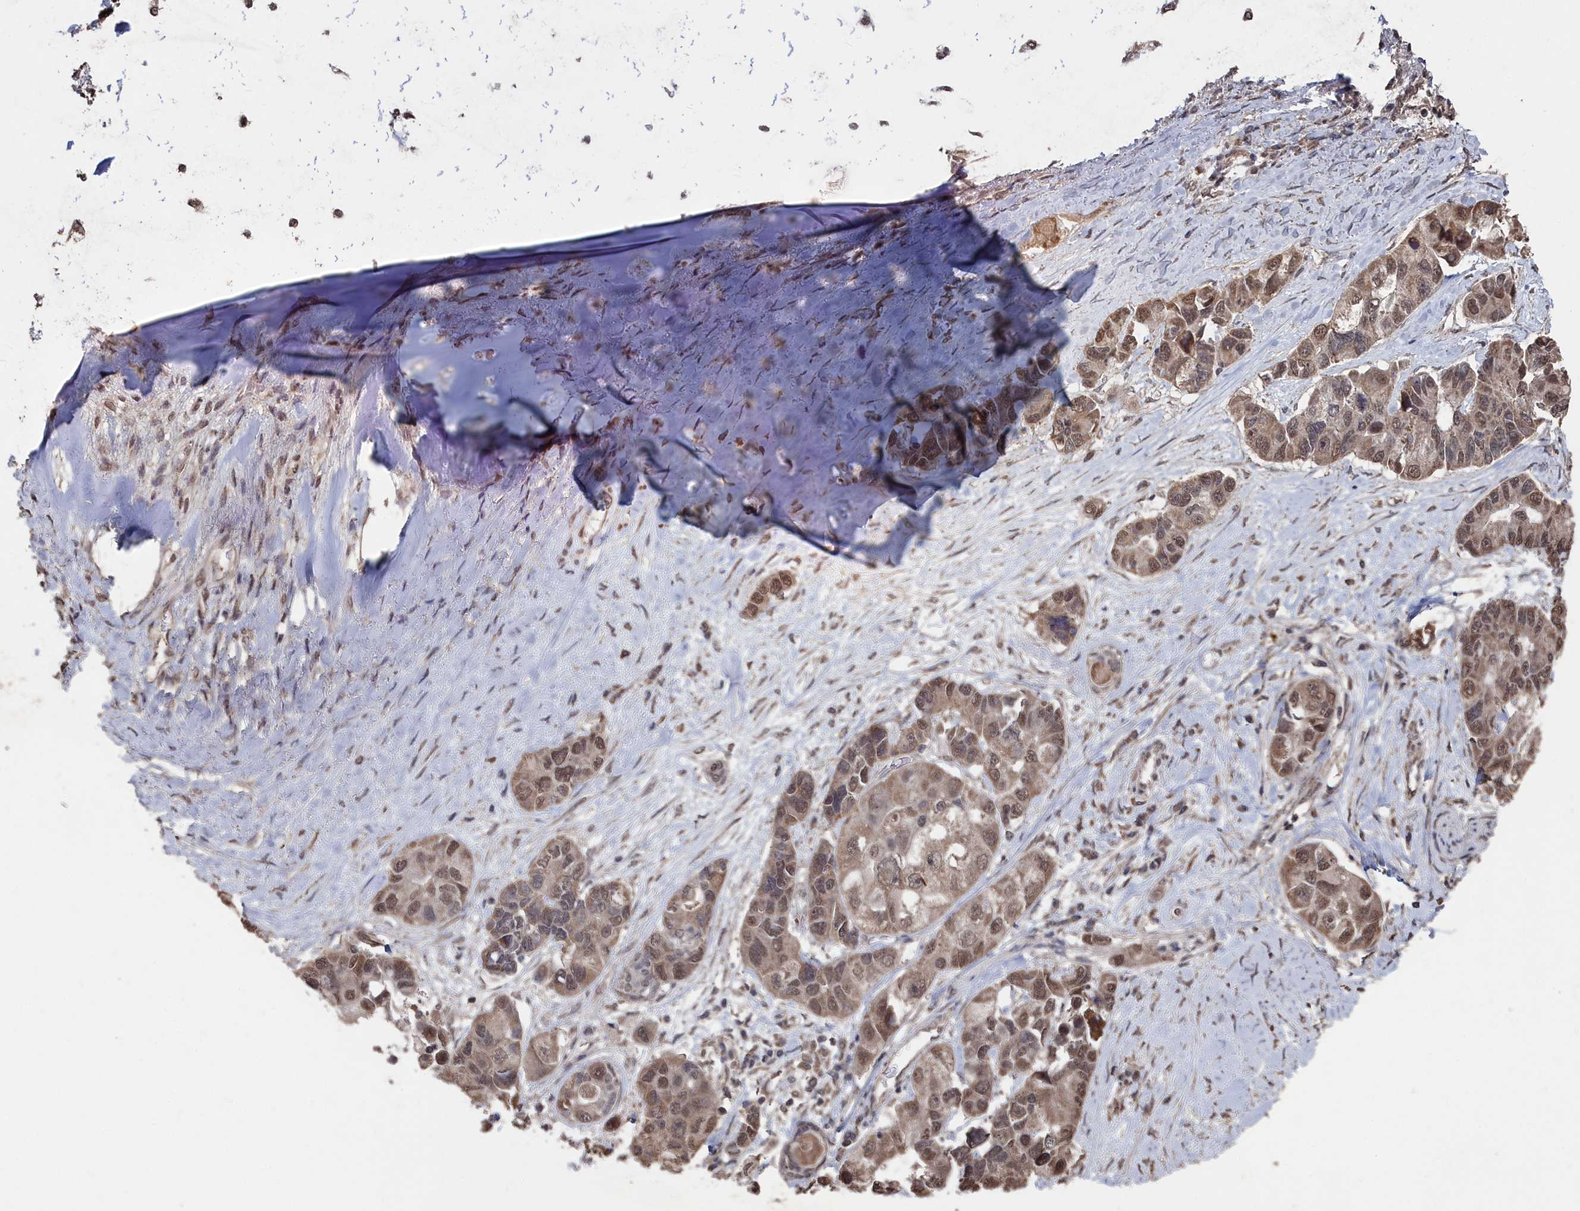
{"staining": {"intensity": "moderate", "quantity": ">75%", "location": "cytoplasmic/membranous,nuclear"}, "tissue": "lung cancer", "cell_type": "Tumor cells", "image_type": "cancer", "snomed": [{"axis": "morphology", "description": "Adenocarcinoma, NOS"}, {"axis": "topography", "description": "Lung"}], "caption": "Immunohistochemistry (IHC) photomicrograph of lung adenocarcinoma stained for a protein (brown), which reveals medium levels of moderate cytoplasmic/membranous and nuclear staining in approximately >75% of tumor cells.", "gene": "CCNP", "patient": {"sex": "female", "age": 54}}